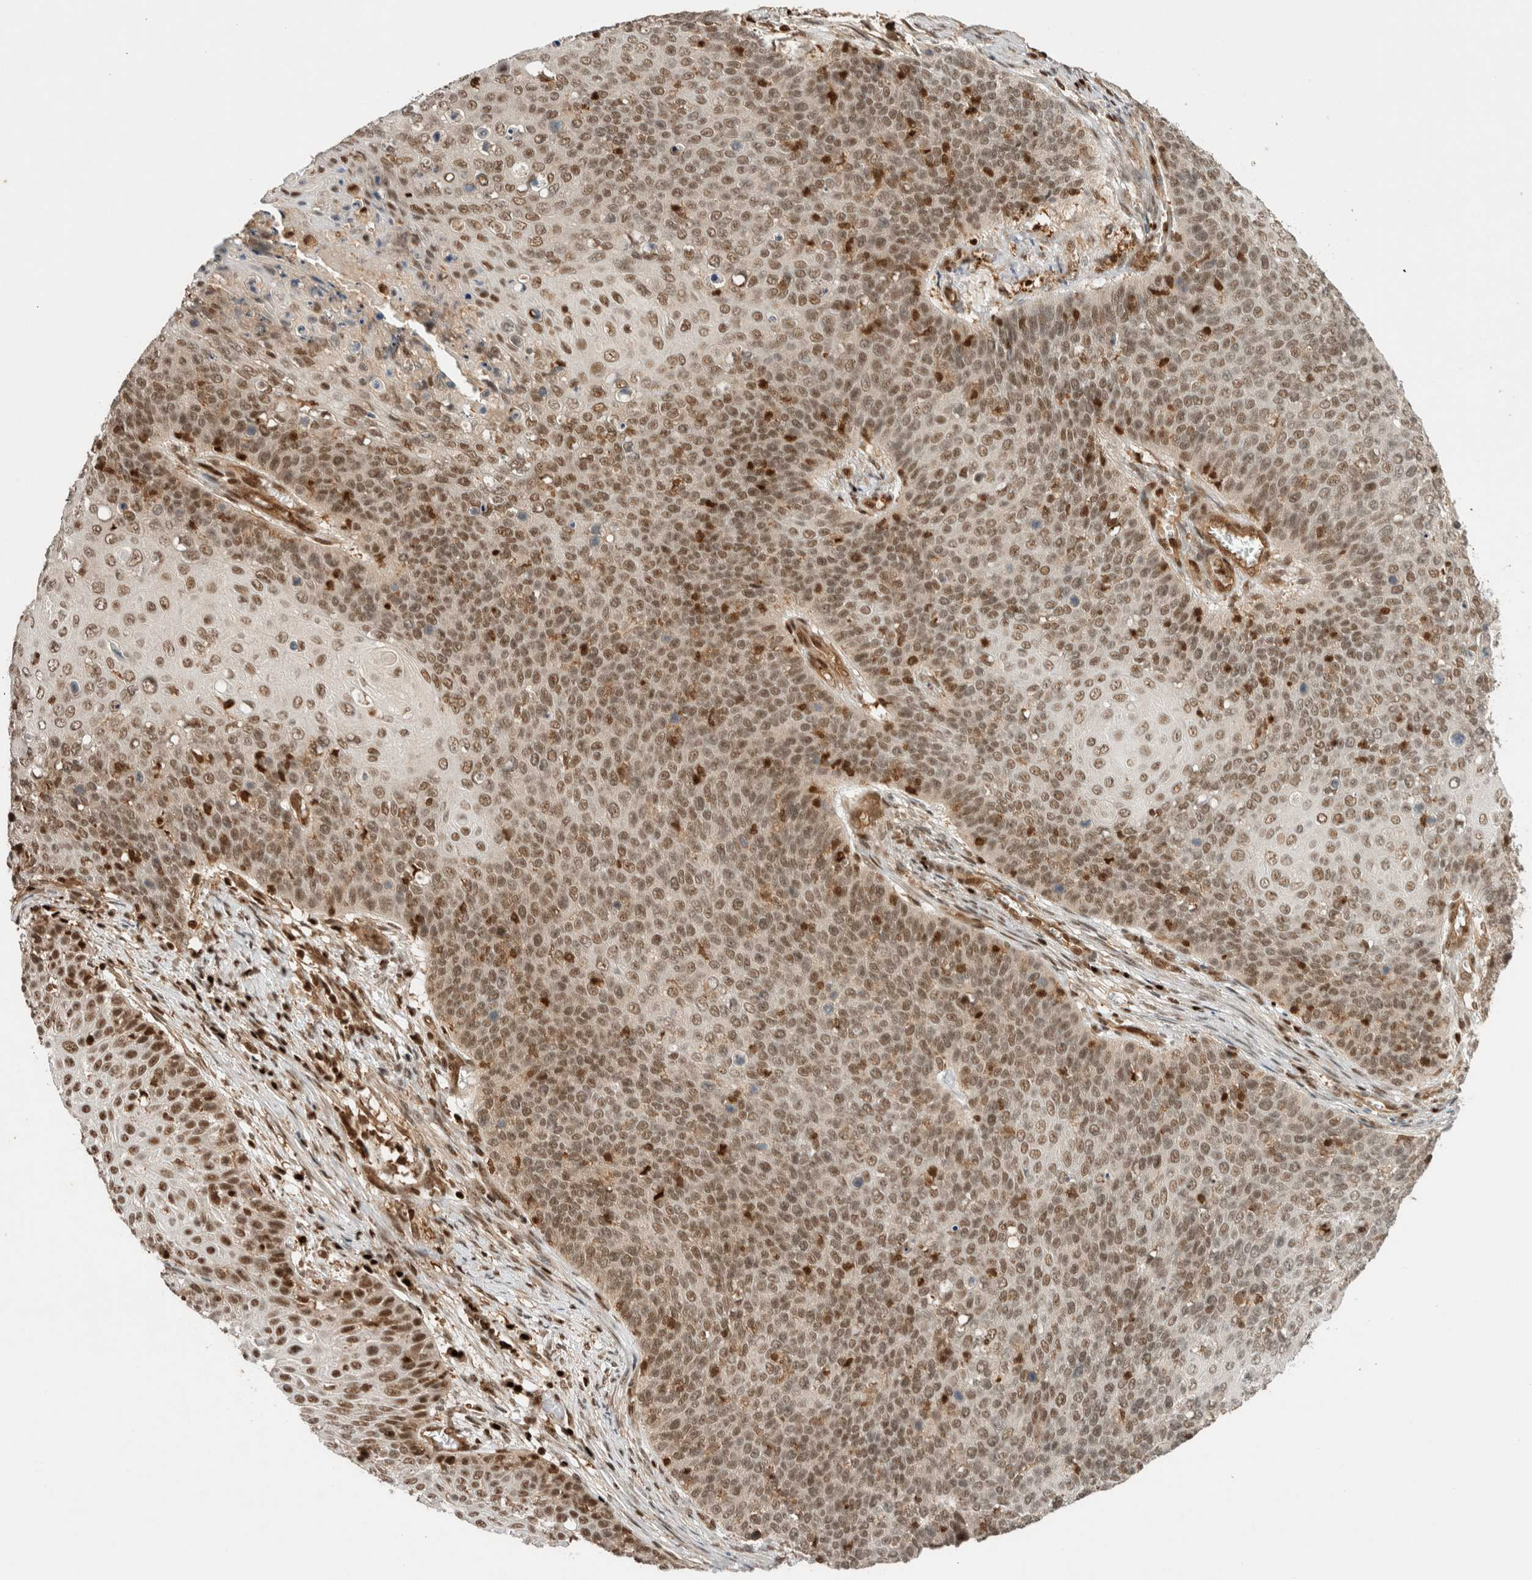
{"staining": {"intensity": "moderate", "quantity": ">75%", "location": "nuclear"}, "tissue": "cervical cancer", "cell_type": "Tumor cells", "image_type": "cancer", "snomed": [{"axis": "morphology", "description": "Squamous cell carcinoma, NOS"}, {"axis": "topography", "description": "Cervix"}], "caption": "Immunohistochemistry (IHC) image of cervical cancer stained for a protein (brown), which displays medium levels of moderate nuclear positivity in approximately >75% of tumor cells.", "gene": "SNRNP40", "patient": {"sex": "female", "age": 39}}